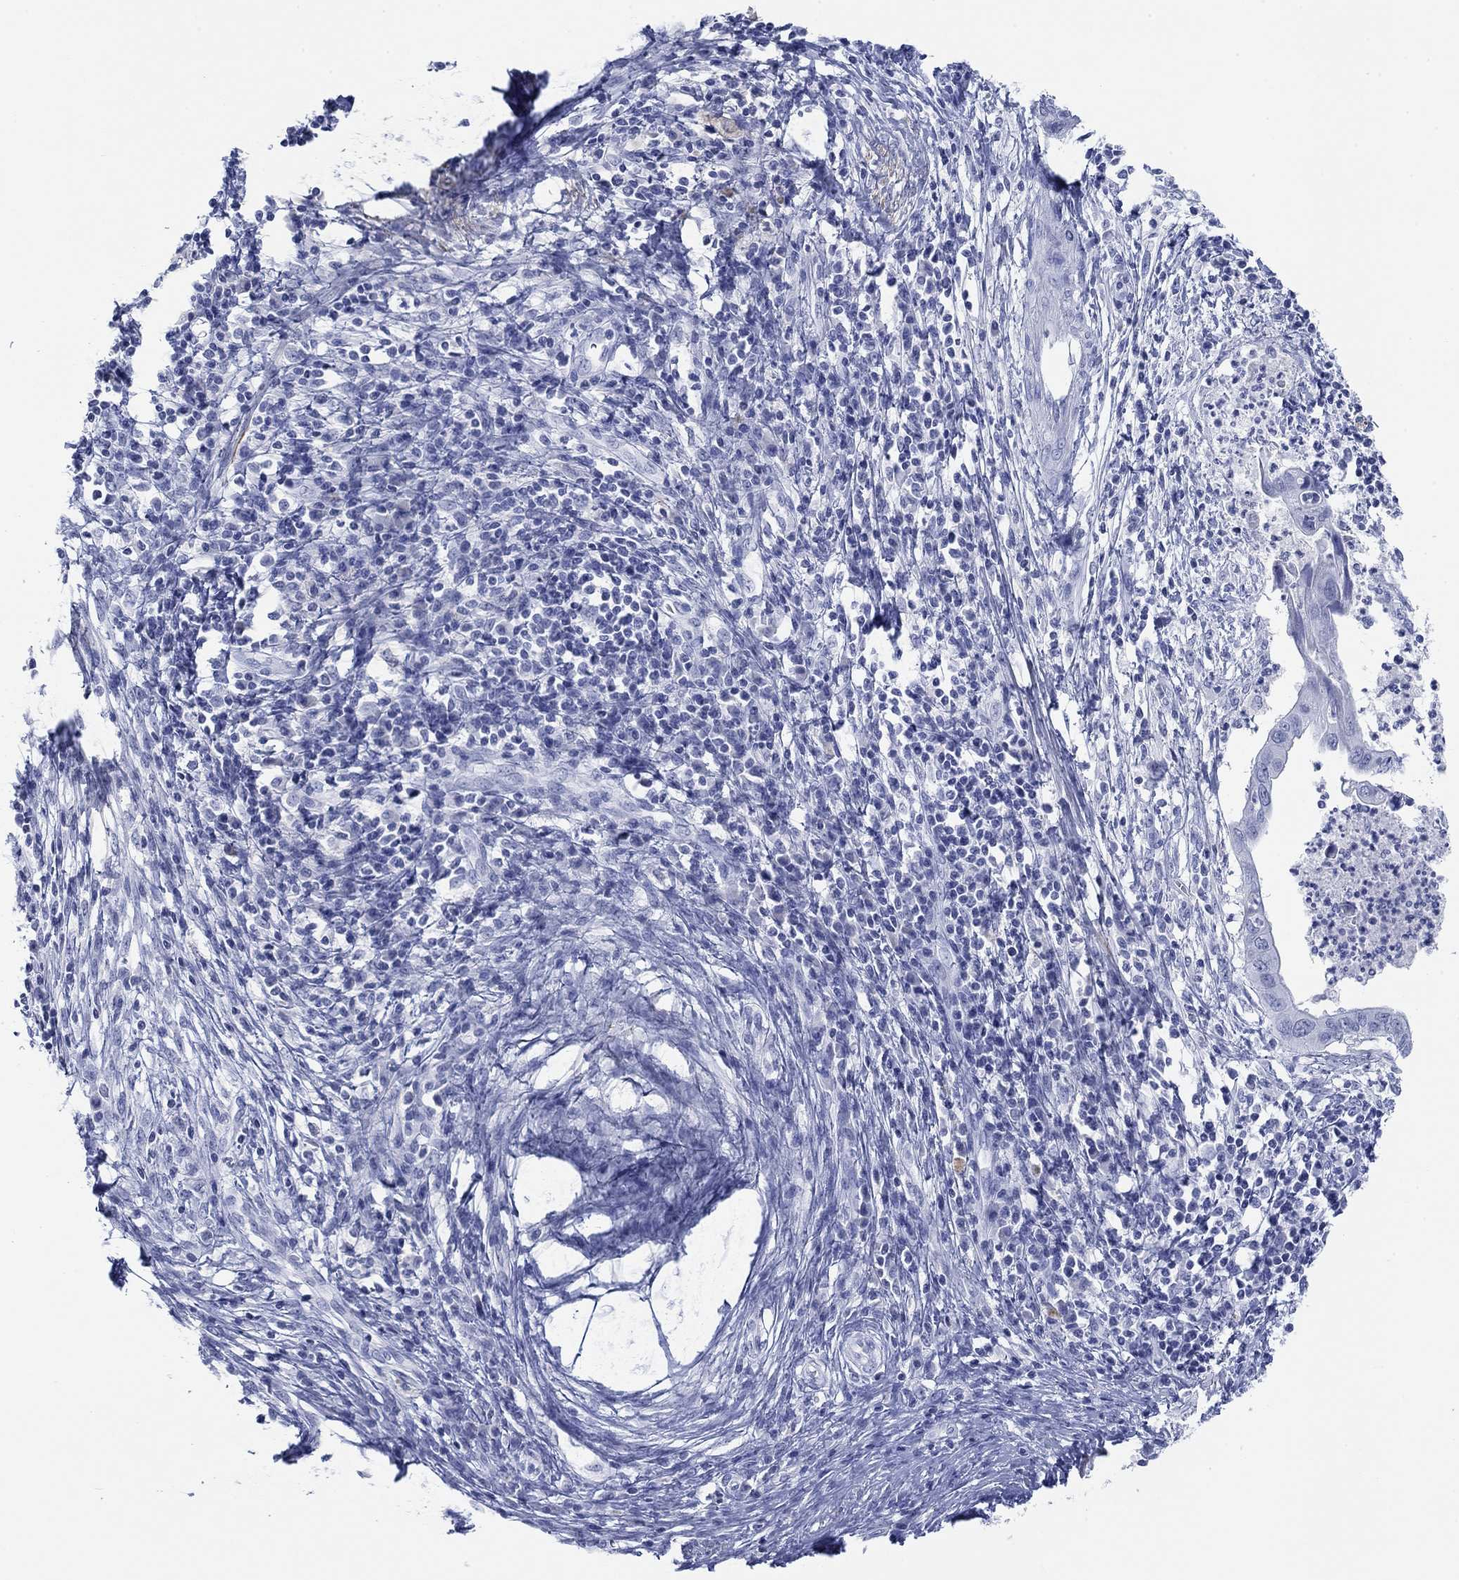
{"staining": {"intensity": "negative", "quantity": "none", "location": "none"}, "tissue": "cervical cancer", "cell_type": "Tumor cells", "image_type": "cancer", "snomed": [{"axis": "morphology", "description": "Adenocarcinoma, NOS"}, {"axis": "topography", "description": "Cervix"}], "caption": "Immunohistochemical staining of cervical cancer (adenocarcinoma) shows no significant positivity in tumor cells.", "gene": "PDYN", "patient": {"sex": "female", "age": 42}}